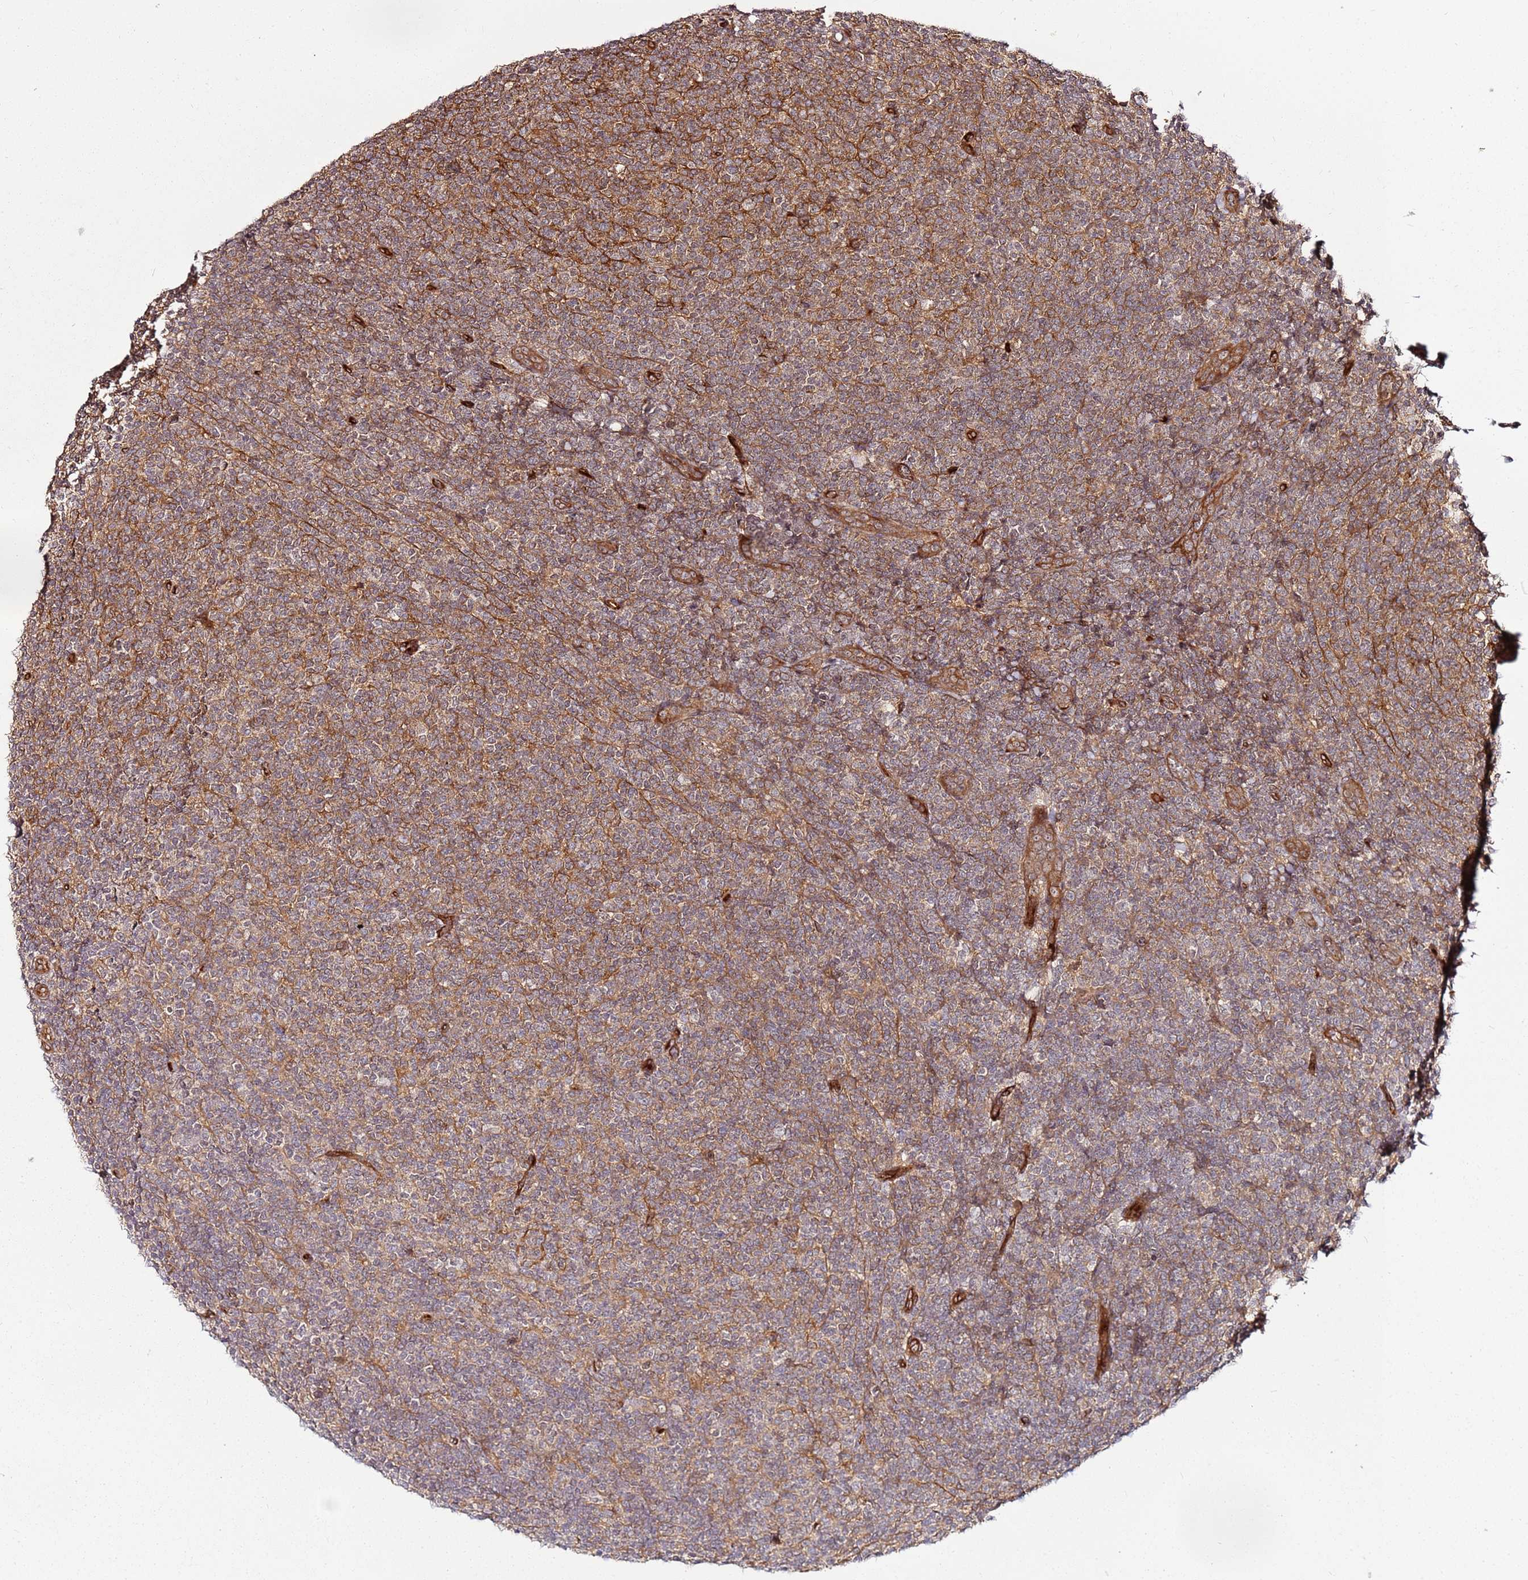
{"staining": {"intensity": "moderate", "quantity": ">75%", "location": "cytoplasmic/membranous"}, "tissue": "lymphoma", "cell_type": "Tumor cells", "image_type": "cancer", "snomed": [{"axis": "morphology", "description": "Malignant lymphoma, non-Hodgkin's type, Low grade"}, {"axis": "topography", "description": "Lymph node"}], "caption": "About >75% of tumor cells in malignant lymphoma, non-Hodgkin's type (low-grade) exhibit moderate cytoplasmic/membranous protein staining as visualized by brown immunohistochemical staining.", "gene": "CCNYL1", "patient": {"sex": "male", "age": 66}}